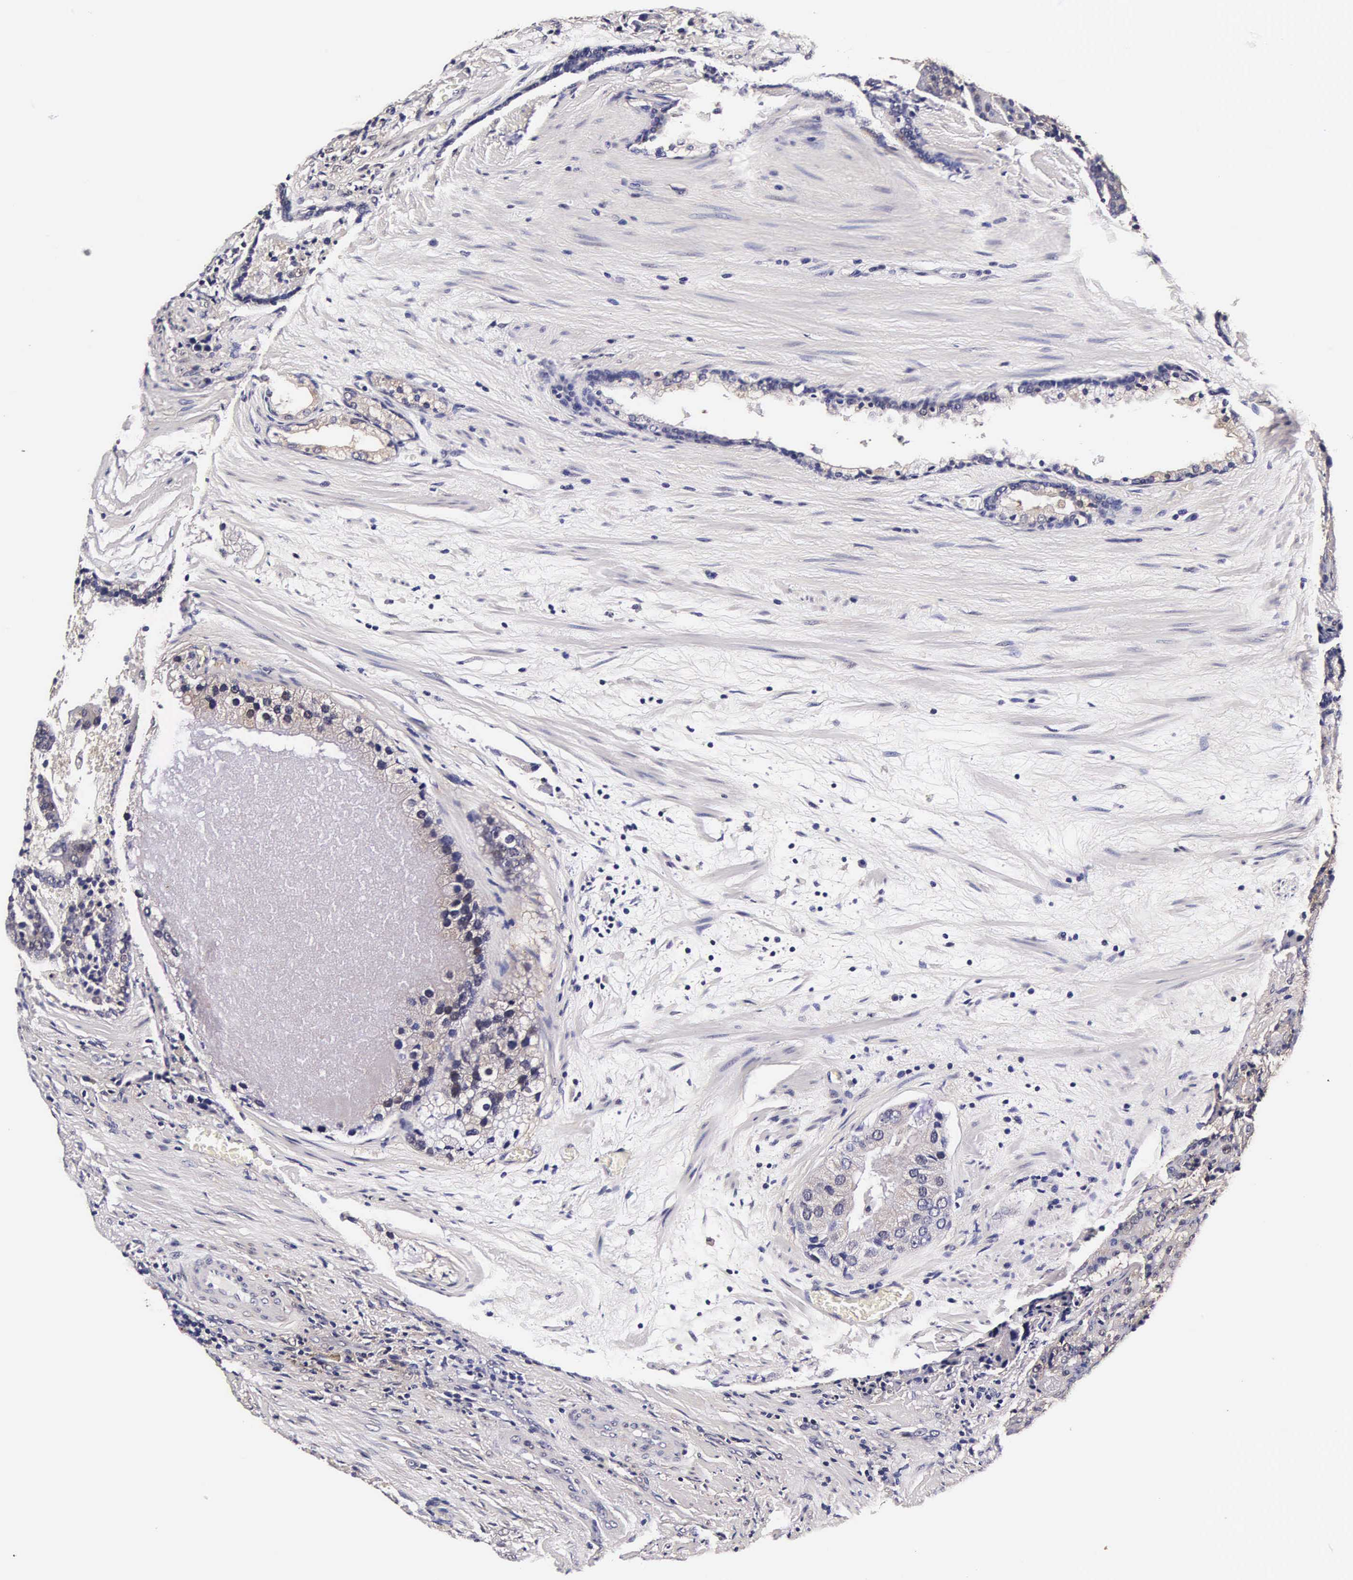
{"staining": {"intensity": "weak", "quantity": "<25%", "location": "cytoplasmic/membranous,nuclear"}, "tissue": "prostate cancer", "cell_type": "Tumor cells", "image_type": "cancer", "snomed": [{"axis": "morphology", "description": "Adenocarcinoma, Medium grade"}, {"axis": "topography", "description": "Prostate"}], "caption": "Tumor cells are negative for protein expression in human prostate medium-grade adenocarcinoma.", "gene": "TECPR2", "patient": {"sex": "male", "age": 70}}